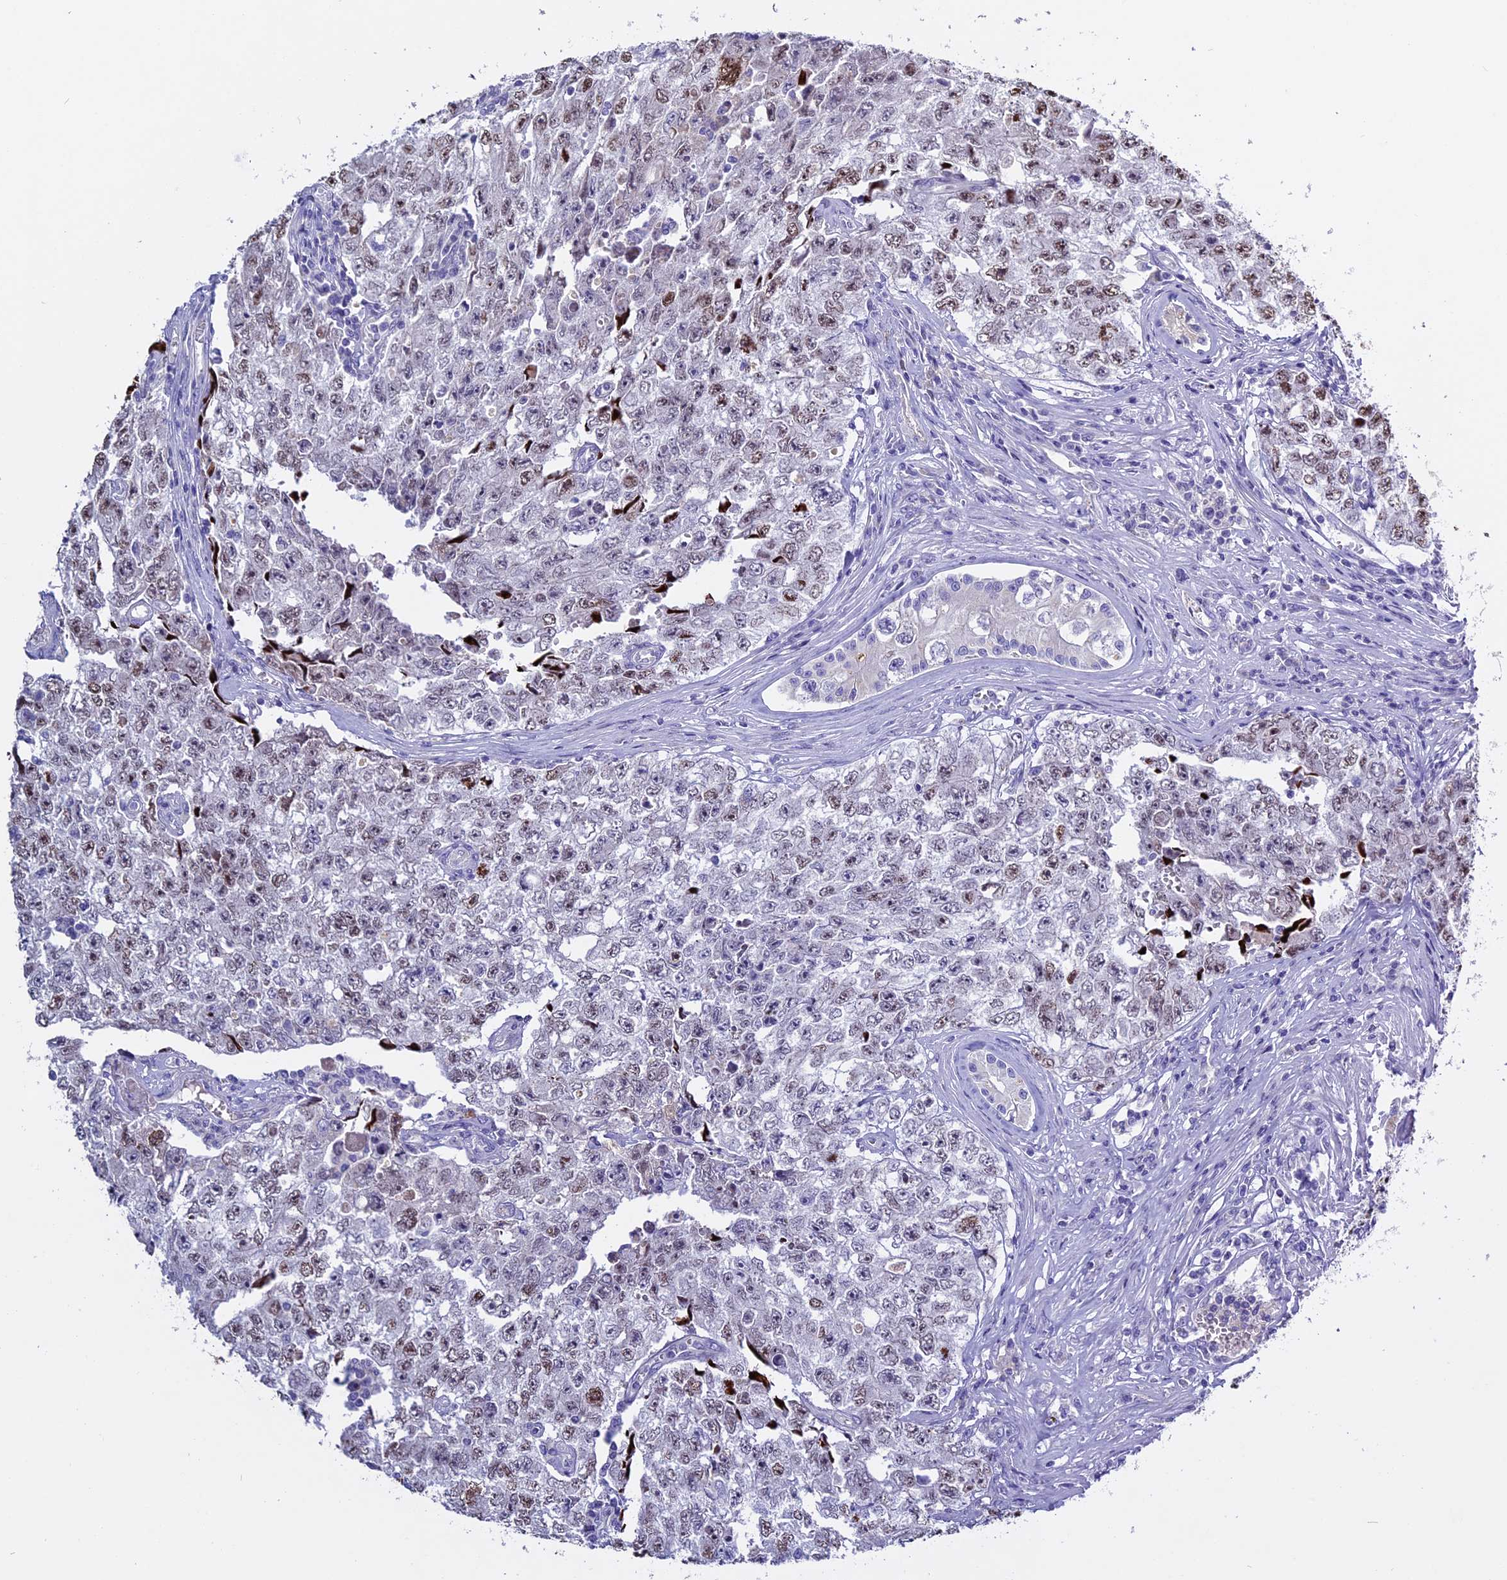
{"staining": {"intensity": "negative", "quantity": "none", "location": "none"}, "tissue": "testis cancer", "cell_type": "Tumor cells", "image_type": "cancer", "snomed": [{"axis": "morphology", "description": "Carcinoma, Embryonal, NOS"}, {"axis": "topography", "description": "Testis"}], "caption": "The micrograph displays no significant staining in tumor cells of testis cancer (embryonal carcinoma).", "gene": "RTTN", "patient": {"sex": "male", "age": 17}}